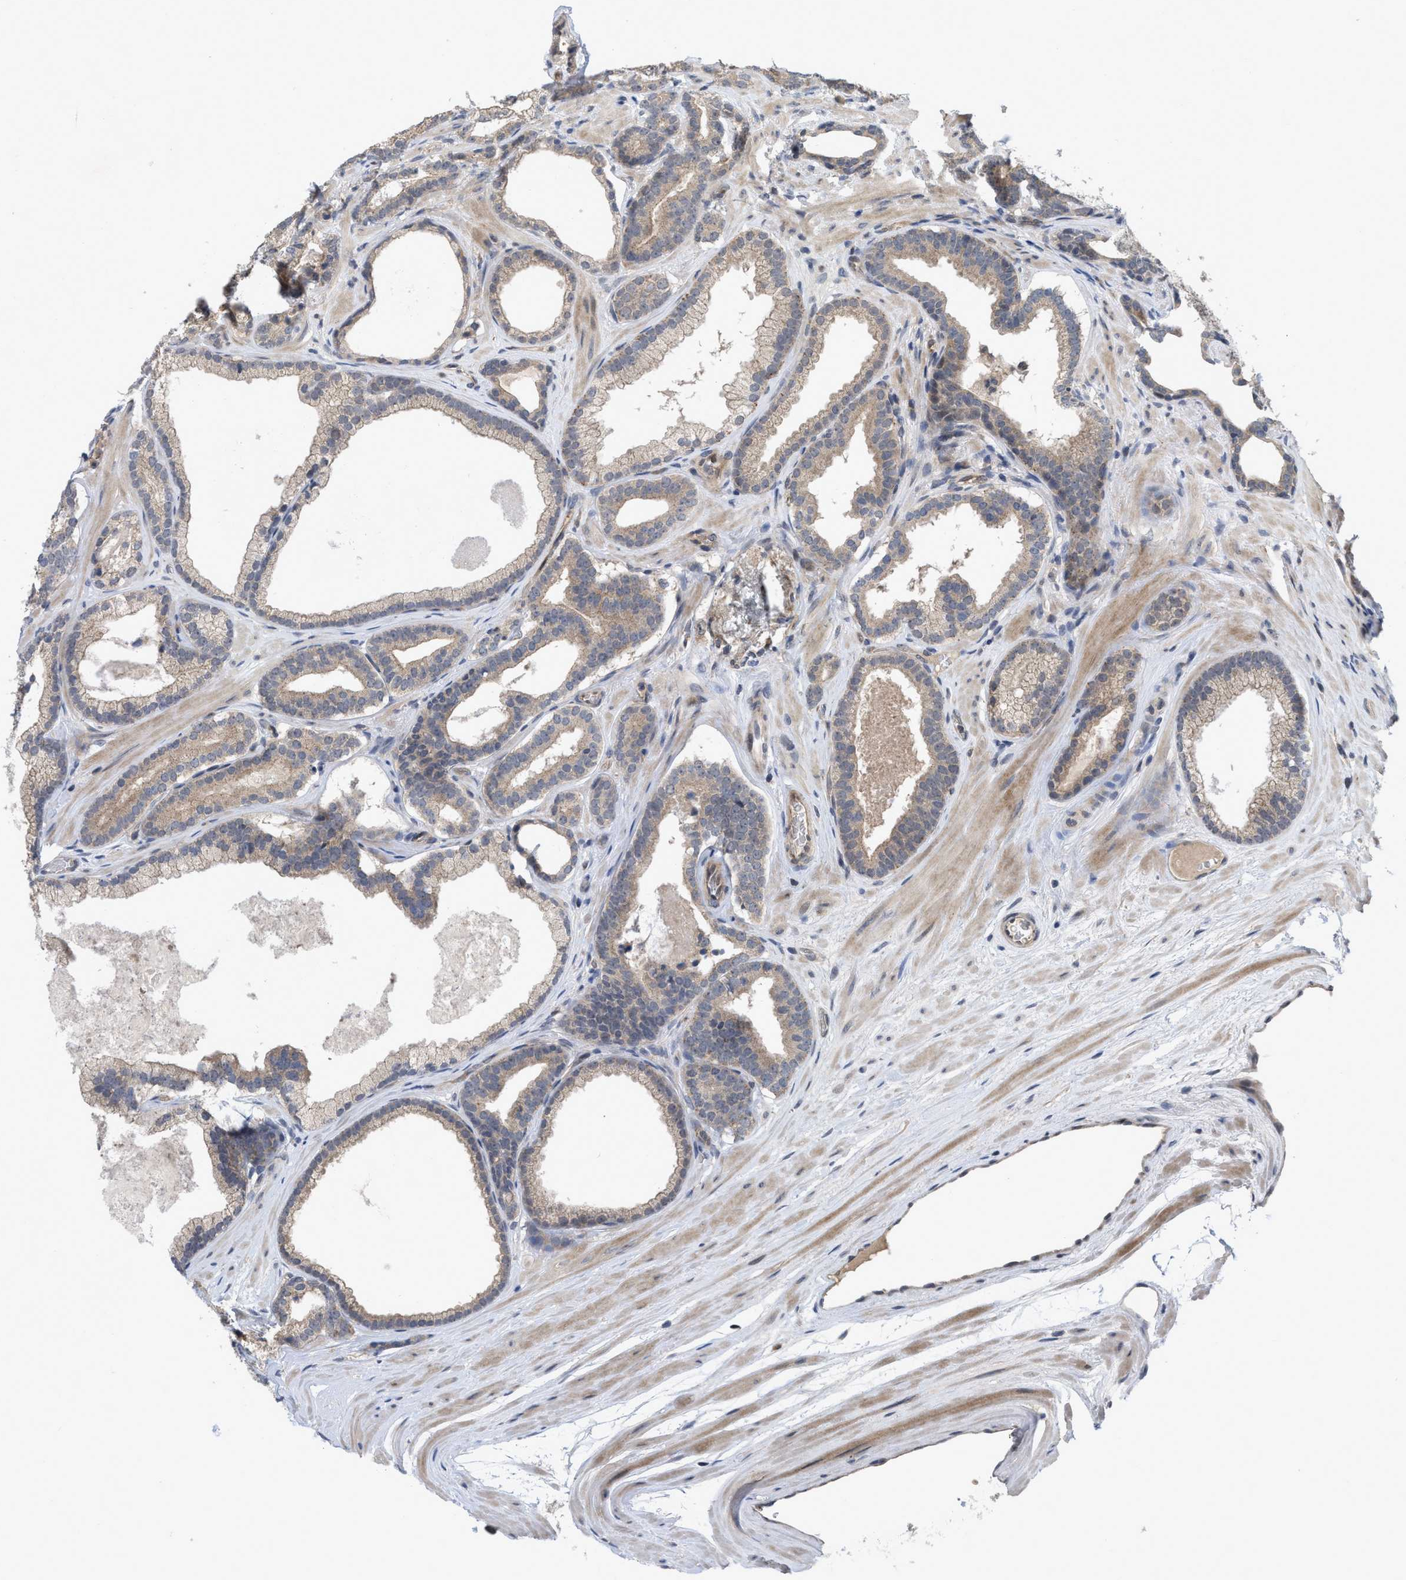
{"staining": {"intensity": "weak", "quantity": "<25%", "location": "cytoplasmic/membranous"}, "tissue": "prostate cancer", "cell_type": "Tumor cells", "image_type": "cancer", "snomed": [{"axis": "morphology", "description": "Adenocarcinoma, High grade"}, {"axis": "topography", "description": "Prostate"}], "caption": "Histopathology image shows no protein expression in tumor cells of prostate cancer (adenocarcinoma (high-grade)) tissue.", "gene": "LDAF1", "patient": {"sex": "male", "age": 60}}